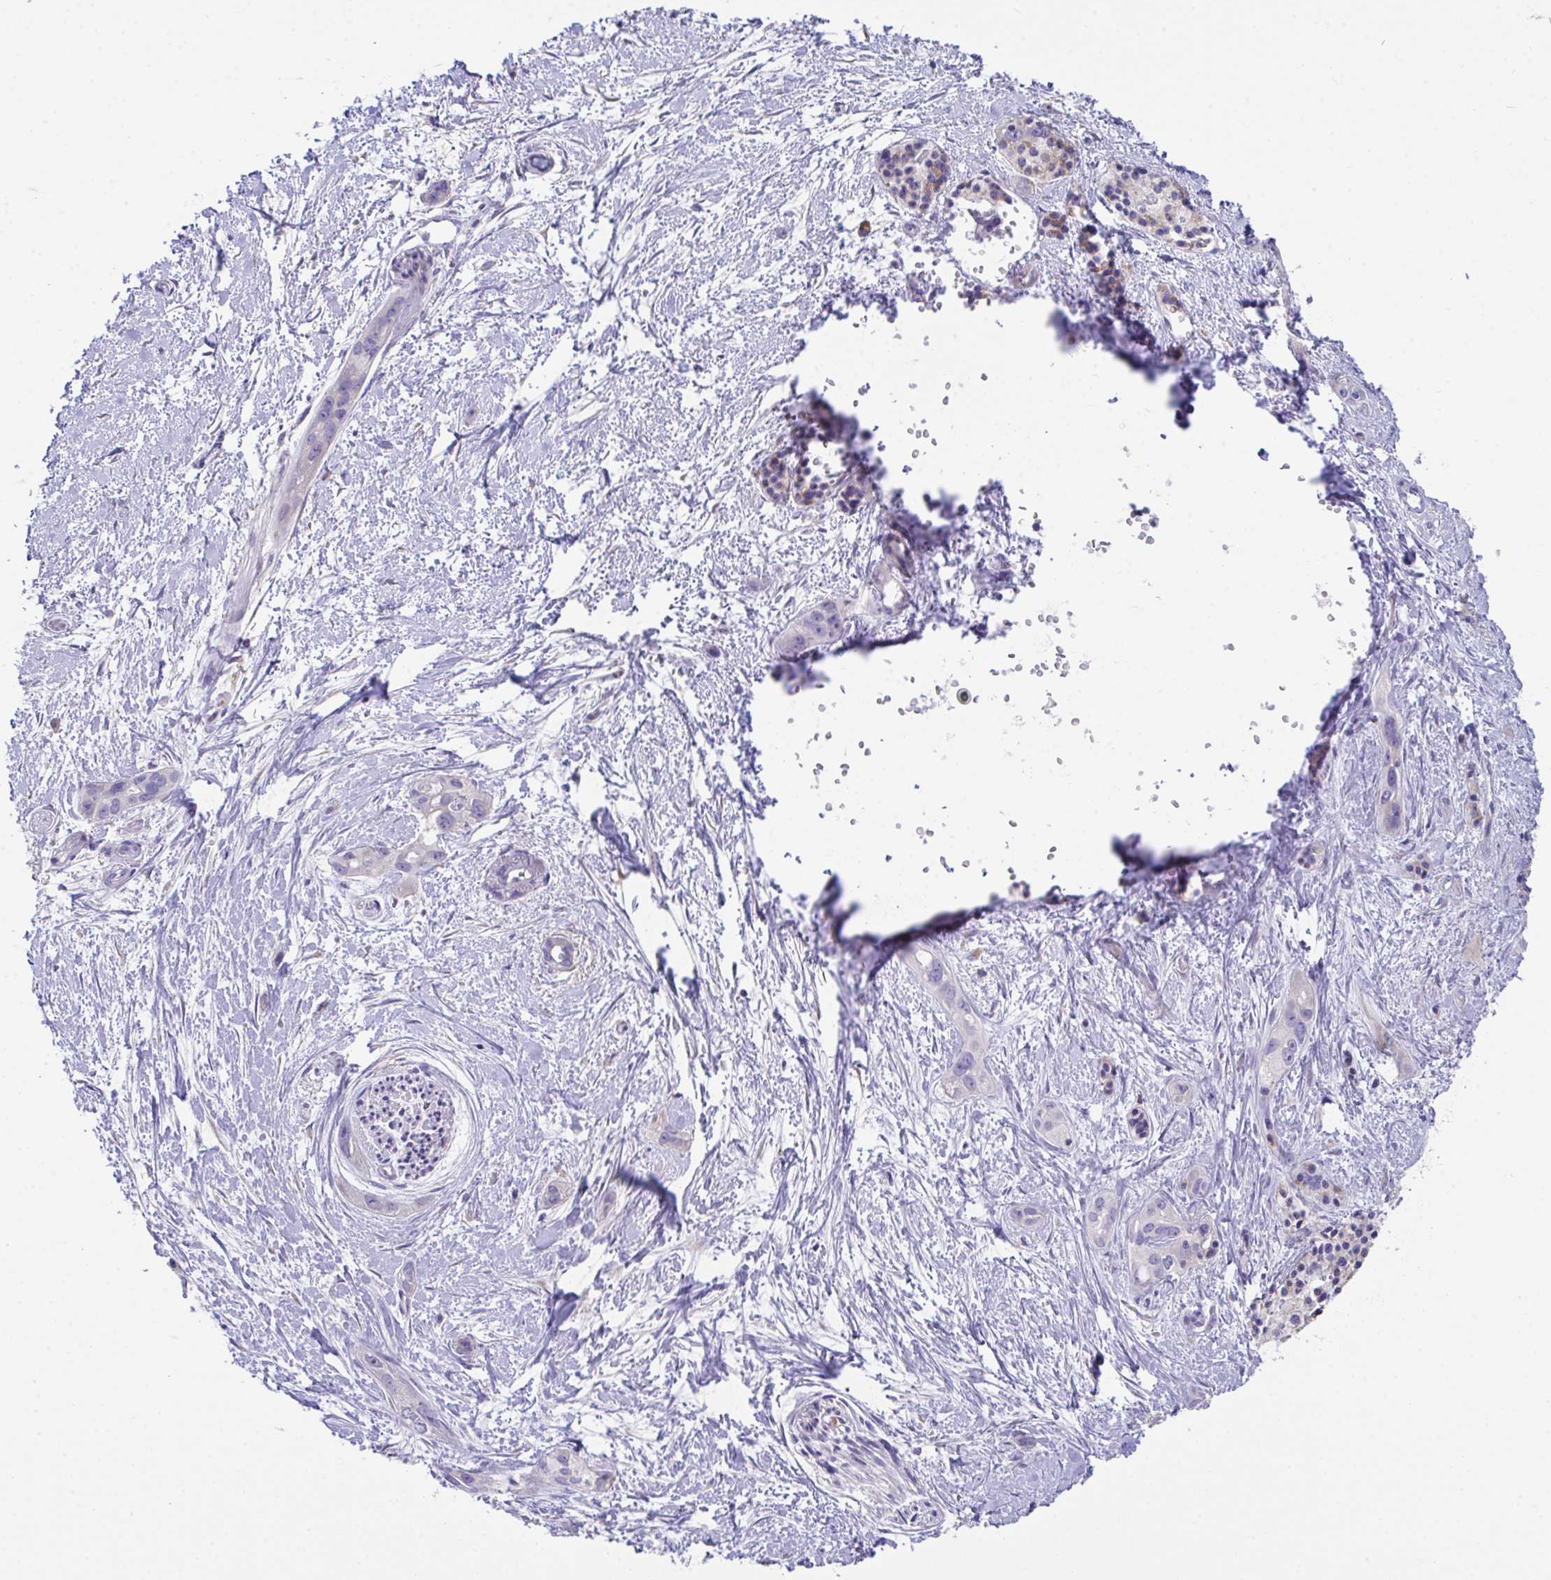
{"staining": {"intensity": "negative", "quantity": "none", "location": "none"}, "tissue": "pancreatic cancer", "cell_type": "Tumor cells", "image_type": "cancer", "snomed": [{"axis": "morphology", "description": "Adenocarcinoma, NOS"}, {"axis": "topography", "description": "Pancreas"}], "caption": "Immunohistochemistry micrograph of neoplastic tissue: pancreatic cancer stained with DAB displays no significant protein positivity in tumor cells.", "gene": "MIA3", "patient": {"sex": "female", "age": 50}}